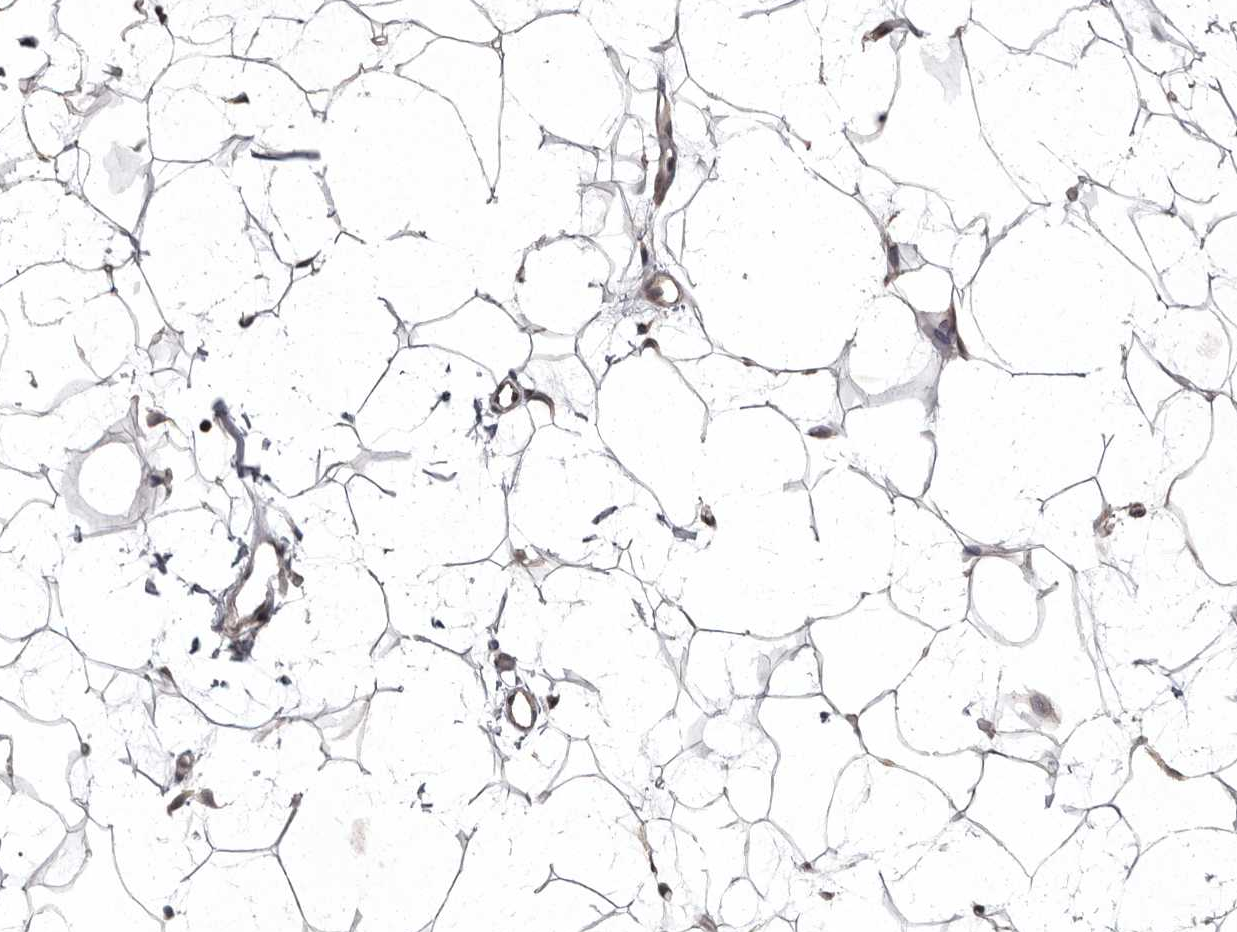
{"staining": {"intensity": "weak", "quantity": "<25%", "location": "cytoplasmic/membranous"}, "tissue": "adipose tissue", "cell_type": "Adipocytes", "image_type": "normal", "snomed": [{"axis": "morphology", "description": "Normal tissue, NOS"}, {"axis": "topography", "description": "Breast"}], "caption": "An immunohistochemistry (IHC) micrograph of normal adipose tissue is shown. There is no staining in adipocytes of adipose tissue. (DAB IHC with hematoxylin counter stain).", "gene": "DARS1", "patient": {"sex": "female", "age": 23}}